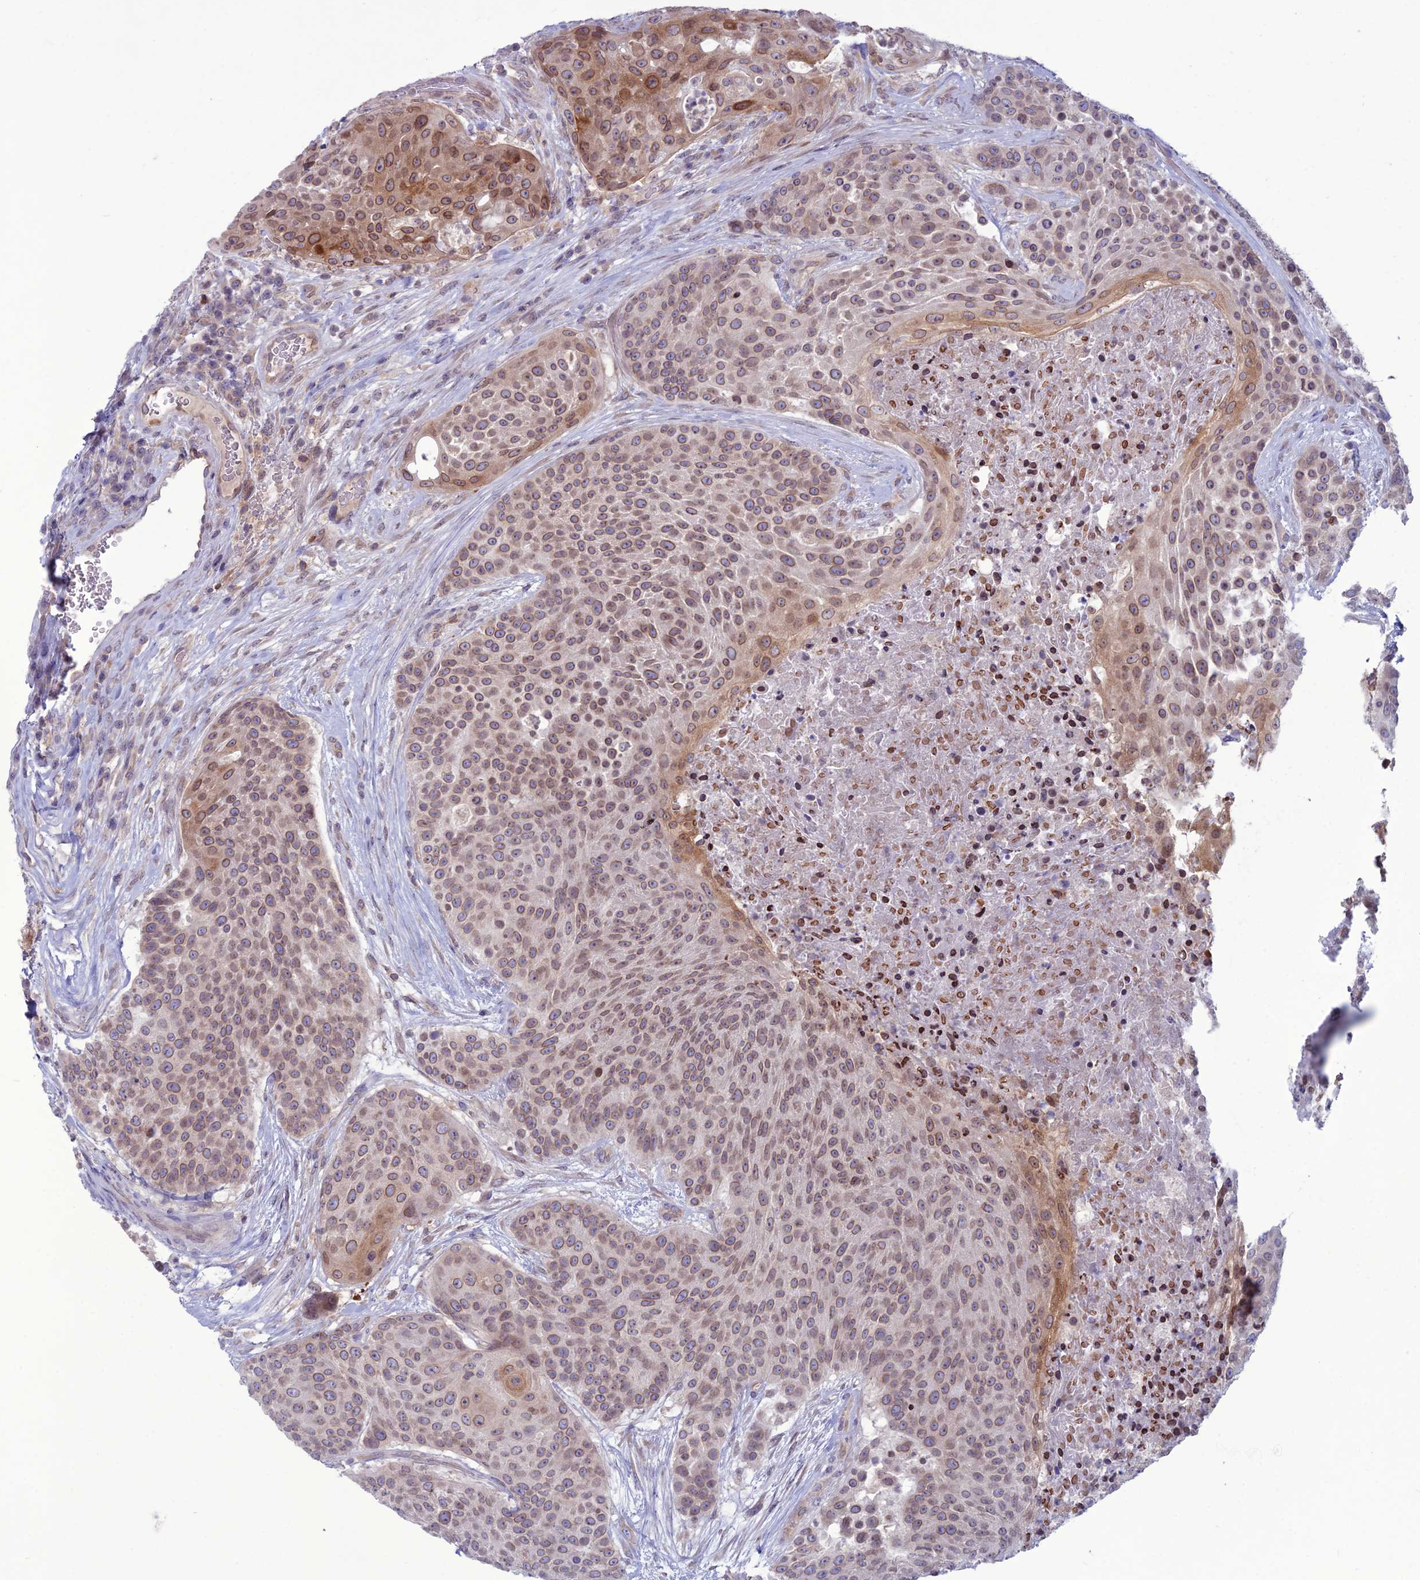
{"staining": {"intensity": "moderate", "quantity": ">75%", "location": "cytoplasmic/membranous,nuclear"}, "tissue": "urothelial cancer", "cell_type": "Tumor cells", "image_type": "cancer", "snomed": [{"axis": "morphology", "description": "Urothelial carcinoma, High grade"}, {"axis": "topography", "description": "Urinary bladder"}], "caption": "Moderate cytoplasmic/membranous and nuclear staining for a protein is appreciated in approximately >75% of tumor cells of urothelial cancer using IHC.", "gene": "WDR46", "patient": {"sex": "female", "age": 63}}